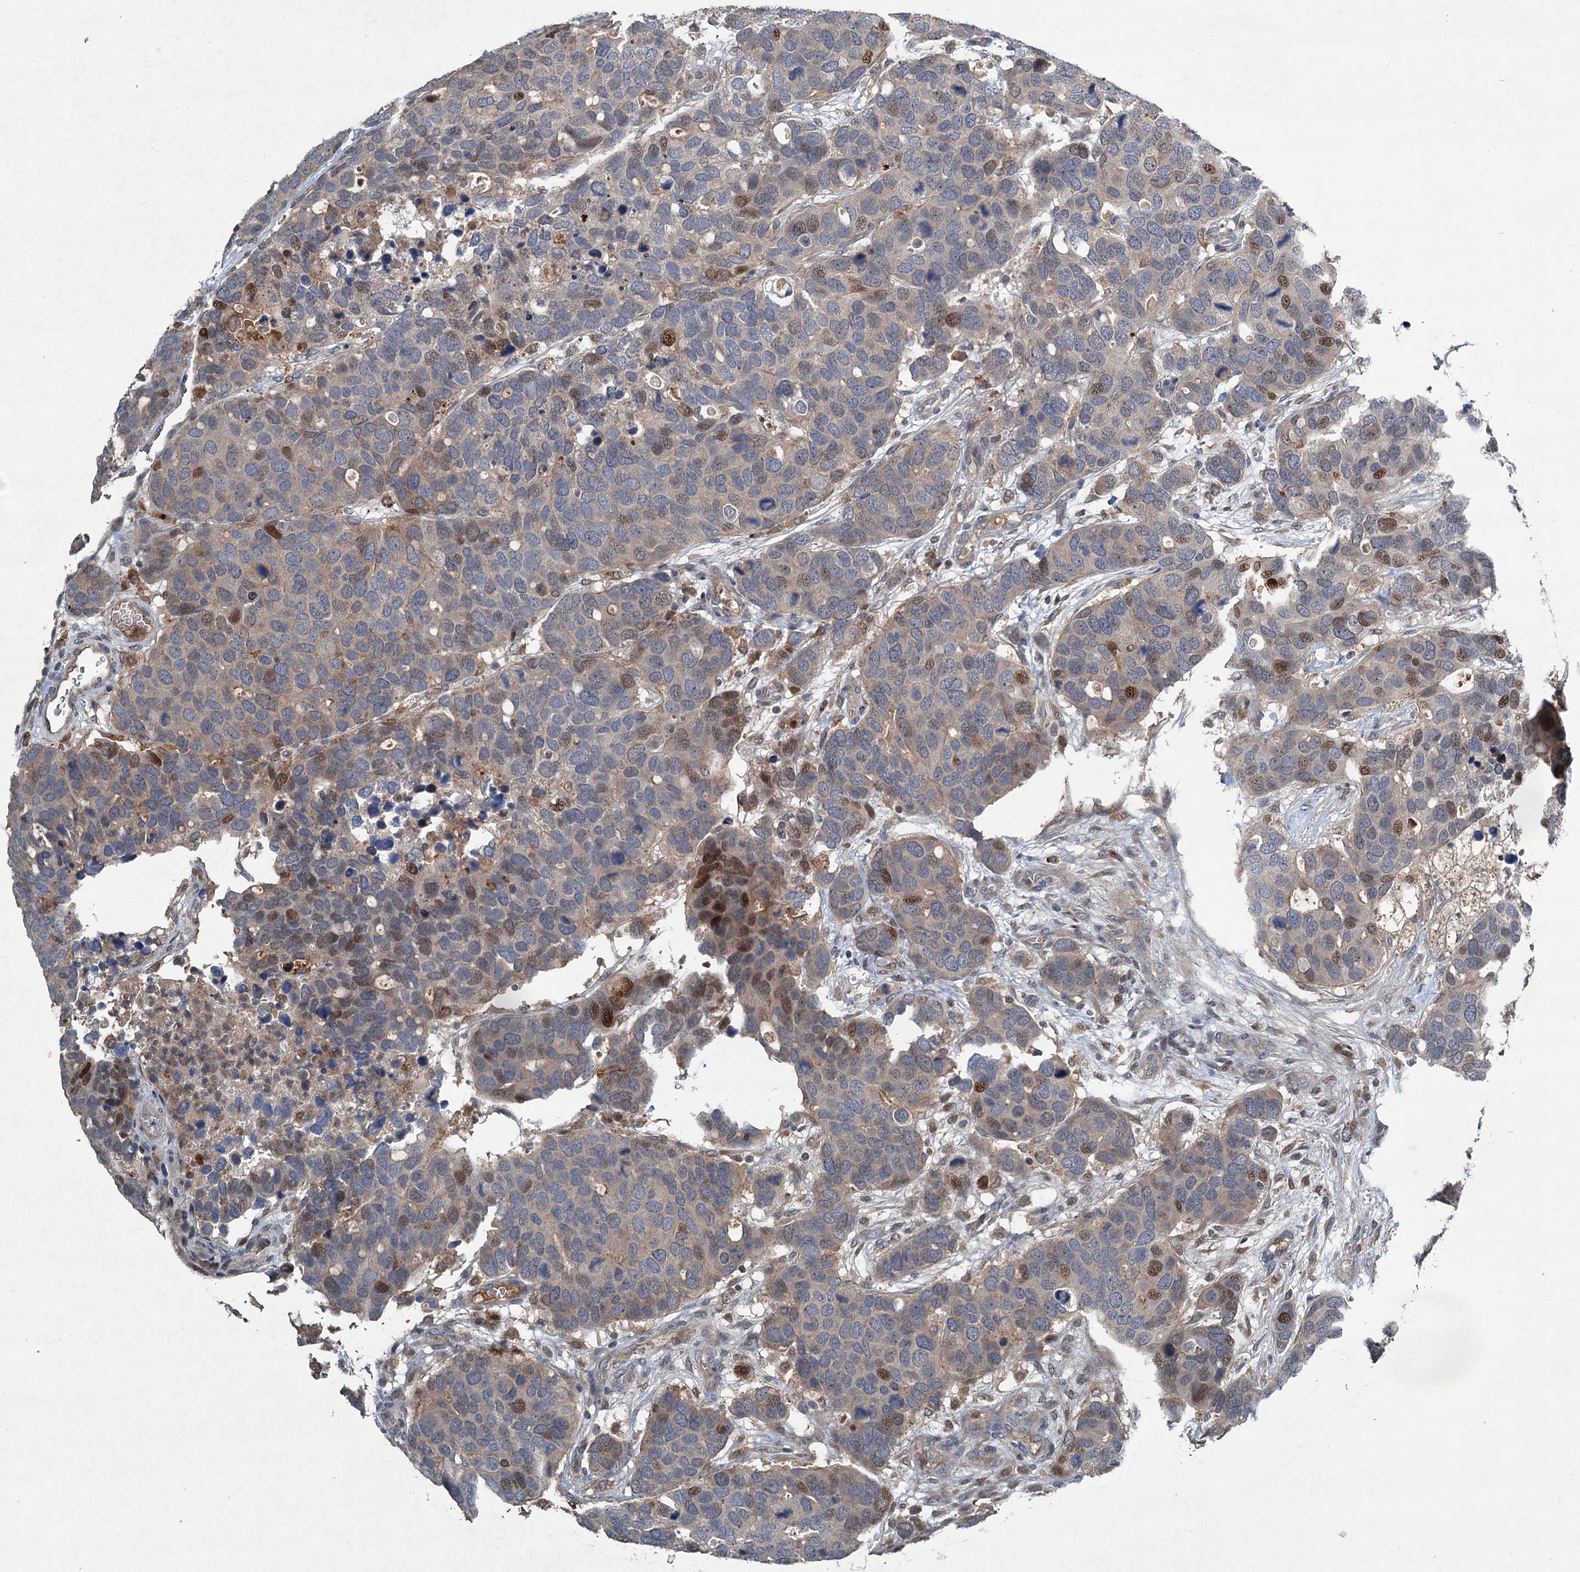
{"staining": {"intensity": "moderate", "quantity": "<25%", "location": "nuclear"}, "tissue": "breast cancer", "cell_type": "Tumor cells", "image_type": "cancer", "snomed": [{"axis": "morphology", "description": "Duct carcinoma"}, {"axis": "topography", "description": "Breast"}], "caption": "Breast cancer (invasive ductal carcinoma) stained with immunohistochemistry (IHC) reveals moderate nuclear expression in about <25% of tumor cells. The staining was performed using DAB to visualize the protein expression in brown, while the nuclei were stained in blue with hematoxylin (Magnification: 20x).", "gene": "TAPBPL", "patient": {"sex": "female", "age": 83}}